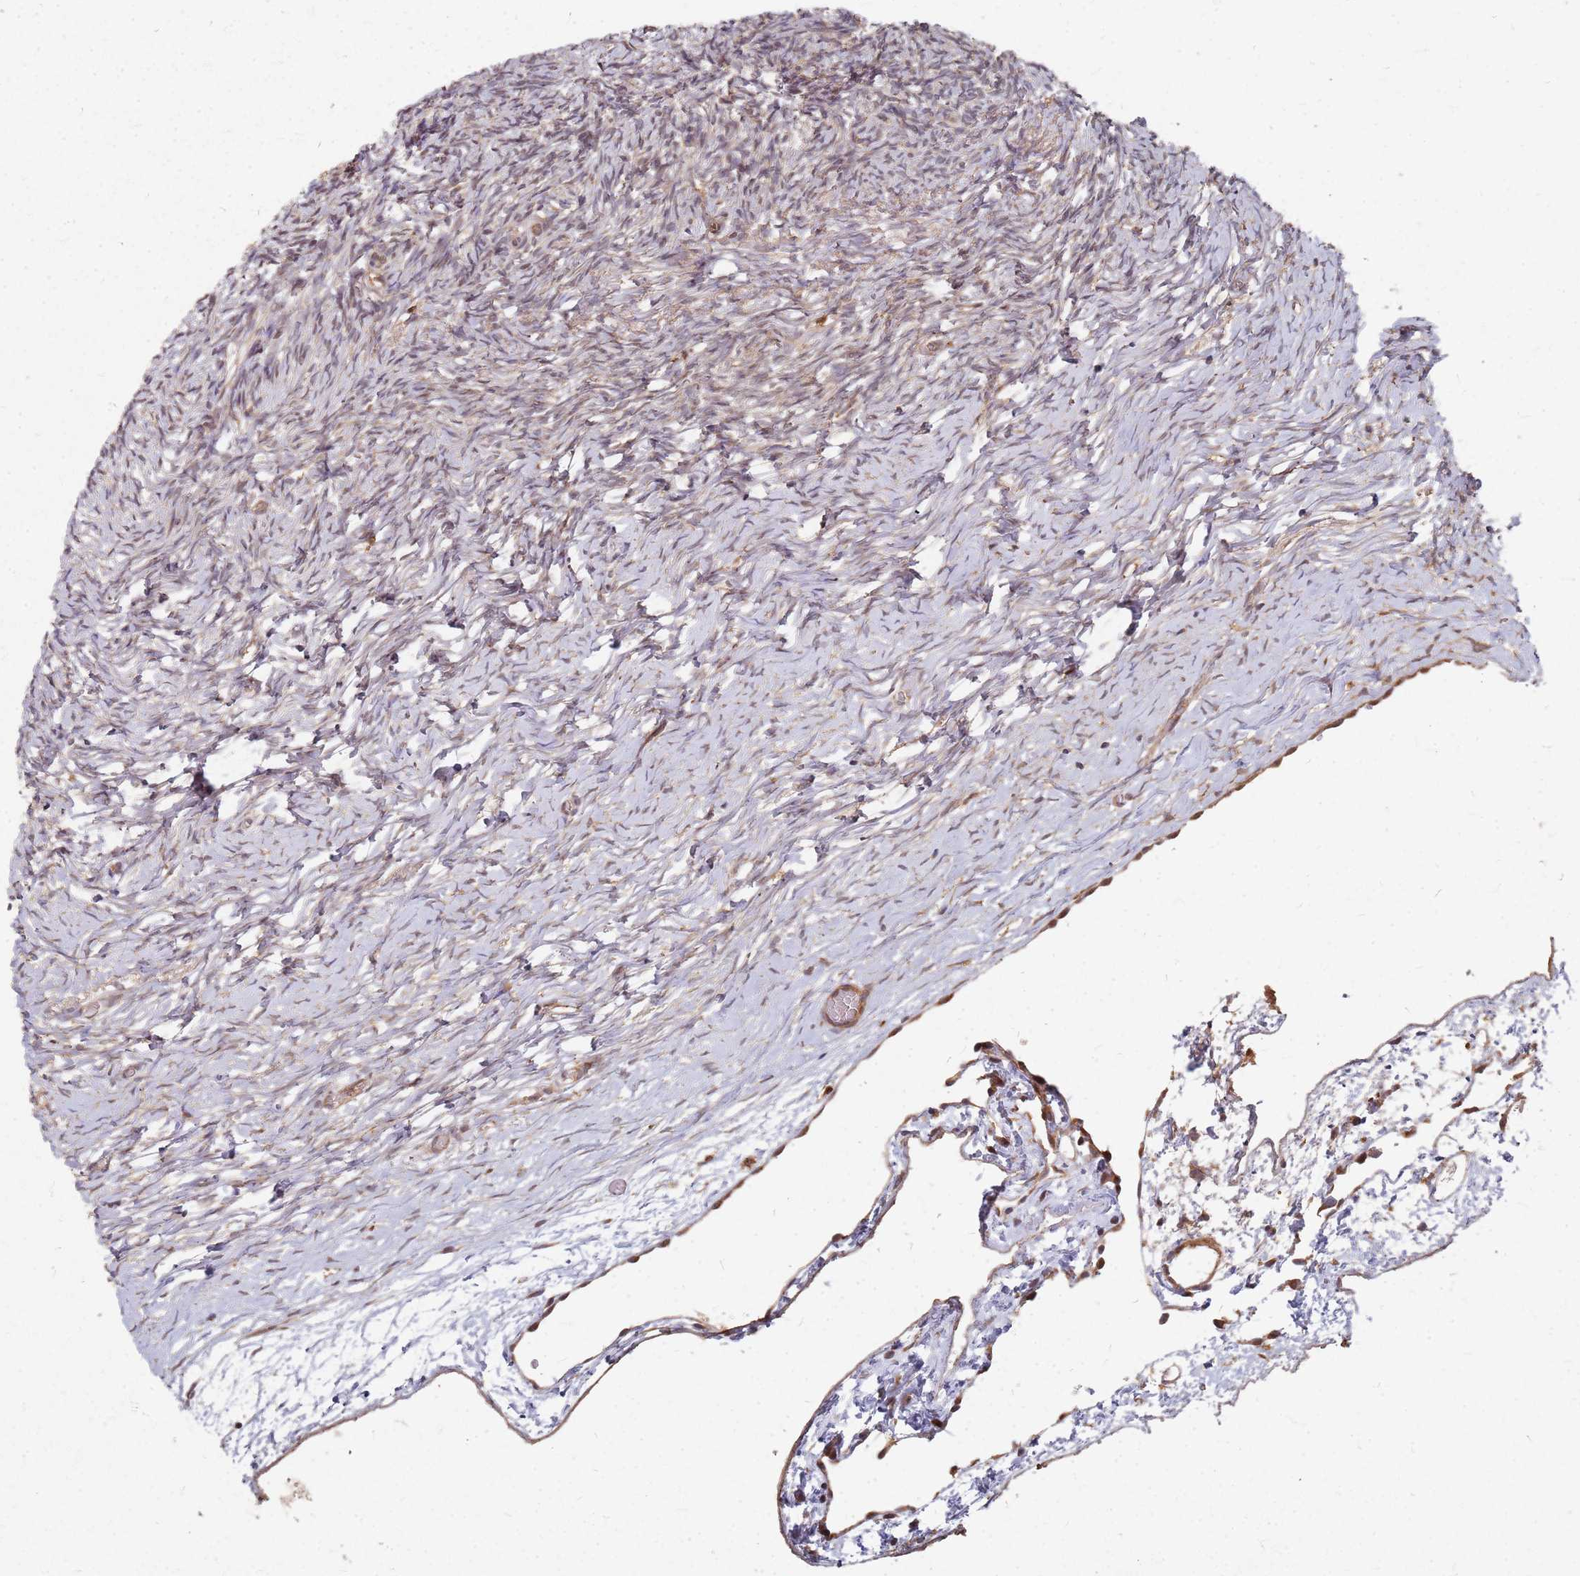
{"staining": {"intensity": "weak", "quantity": "25%-75%", "location": "cytoplasmic/membranous"}, "tissue": "ovary", "cell_type": "Ovarian stroma cells", "image_type": "normal", "snomed": [{"axis": "morphology", "description": "Normal tissue, NOS"}, {"axis": "topography", "description": "Ovary"}], "caption": "DAB immunohistochemical staining of normal human ovary displays weak cytoplasmic/membranous protein expression in about 25%-75% of ovarian stroma cells.", "gene": "TRABD", "patient": {"sex": "female", "age": 39}}